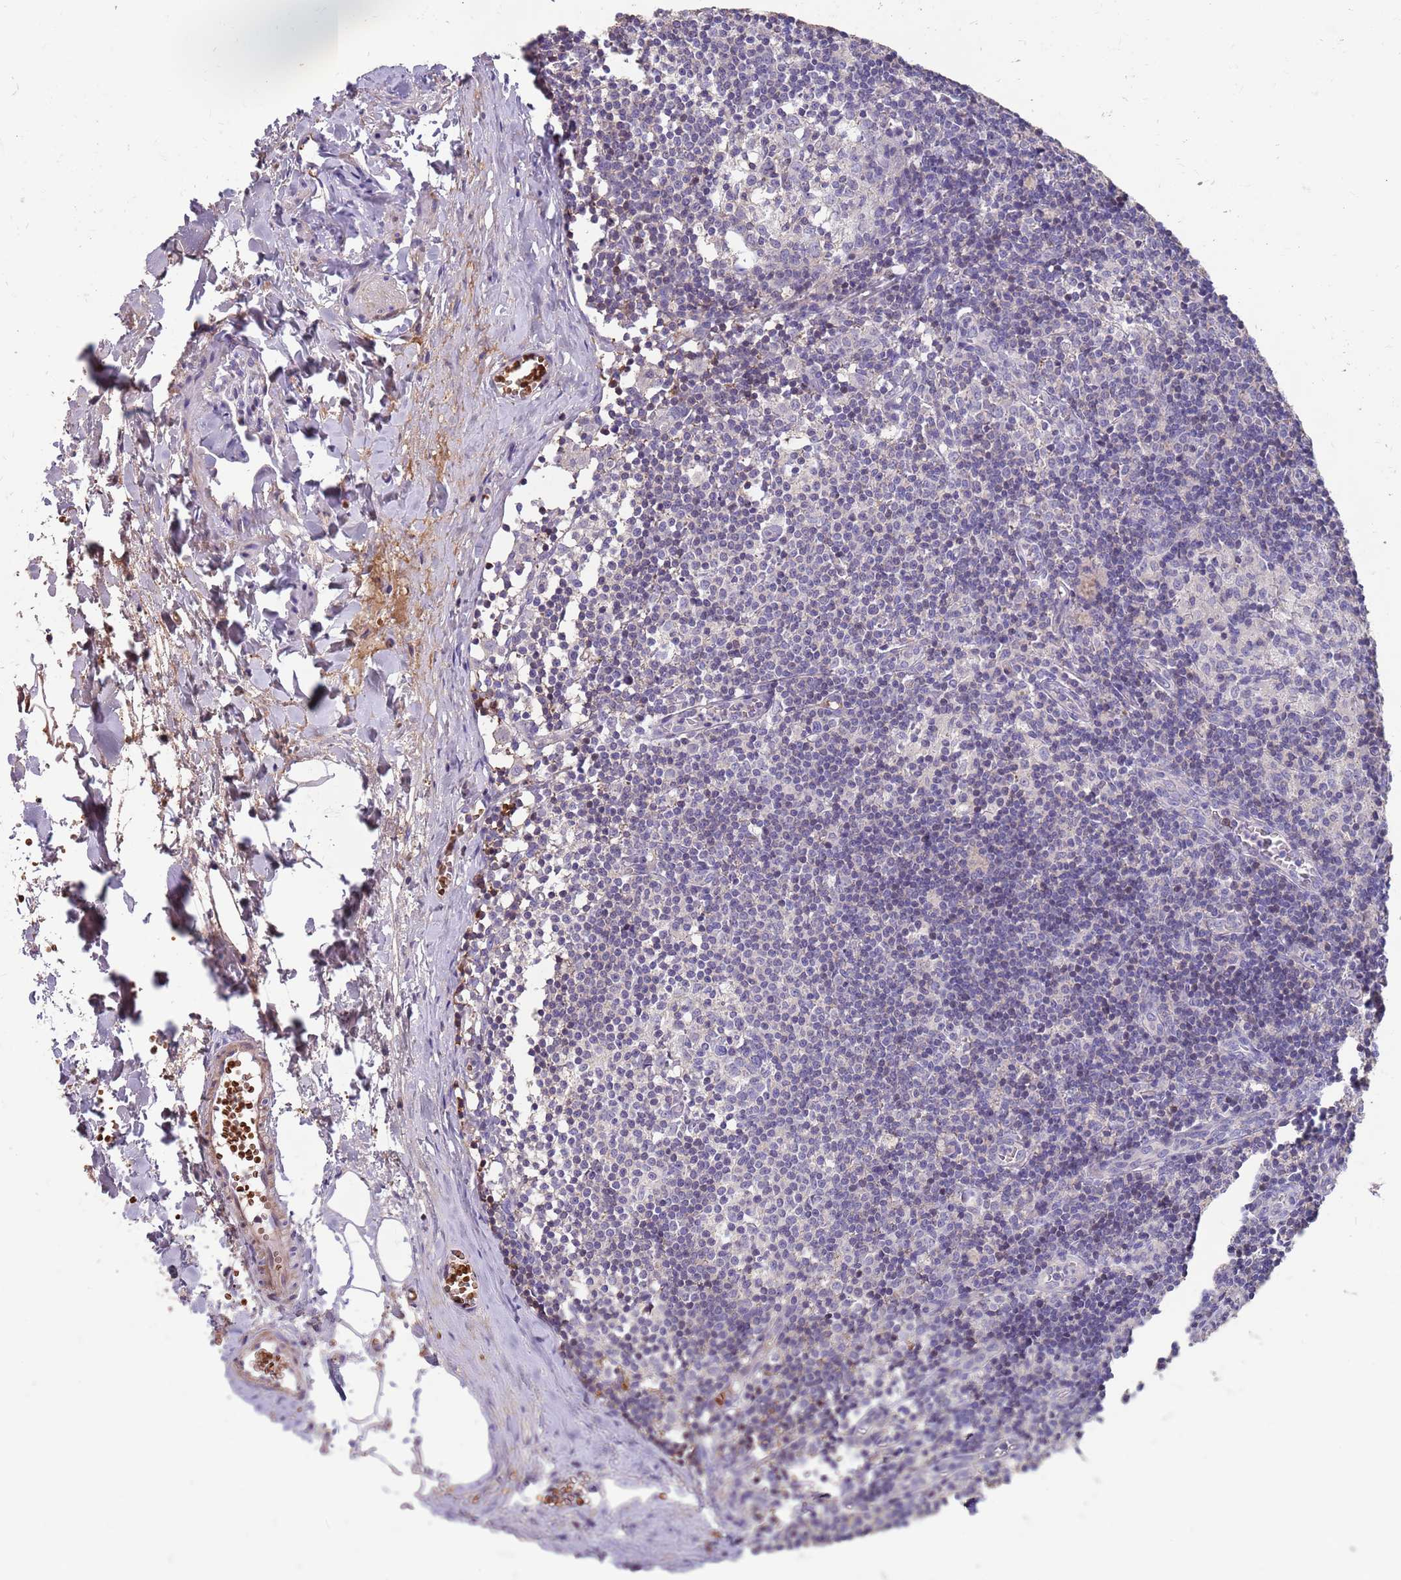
{"staining": {"intensity": "negative", "quantity": "none", "location": "none"}, "tissue": "lymph node", "cell_type": "Germinal center cells", "image_type": "normal", "snomed": [{"axis": "morphology", "description": "Normal tissue, NOS"}, {"axis": "topography", "description": "Lymph node"}], "caption": "An immunohistochemistry photomicrograph of normal lymph node is shown. There is no staining in germinal center cells of lymph node.", "gene": "ZNF14", "patient": {"sex": "female", "age": 42}}